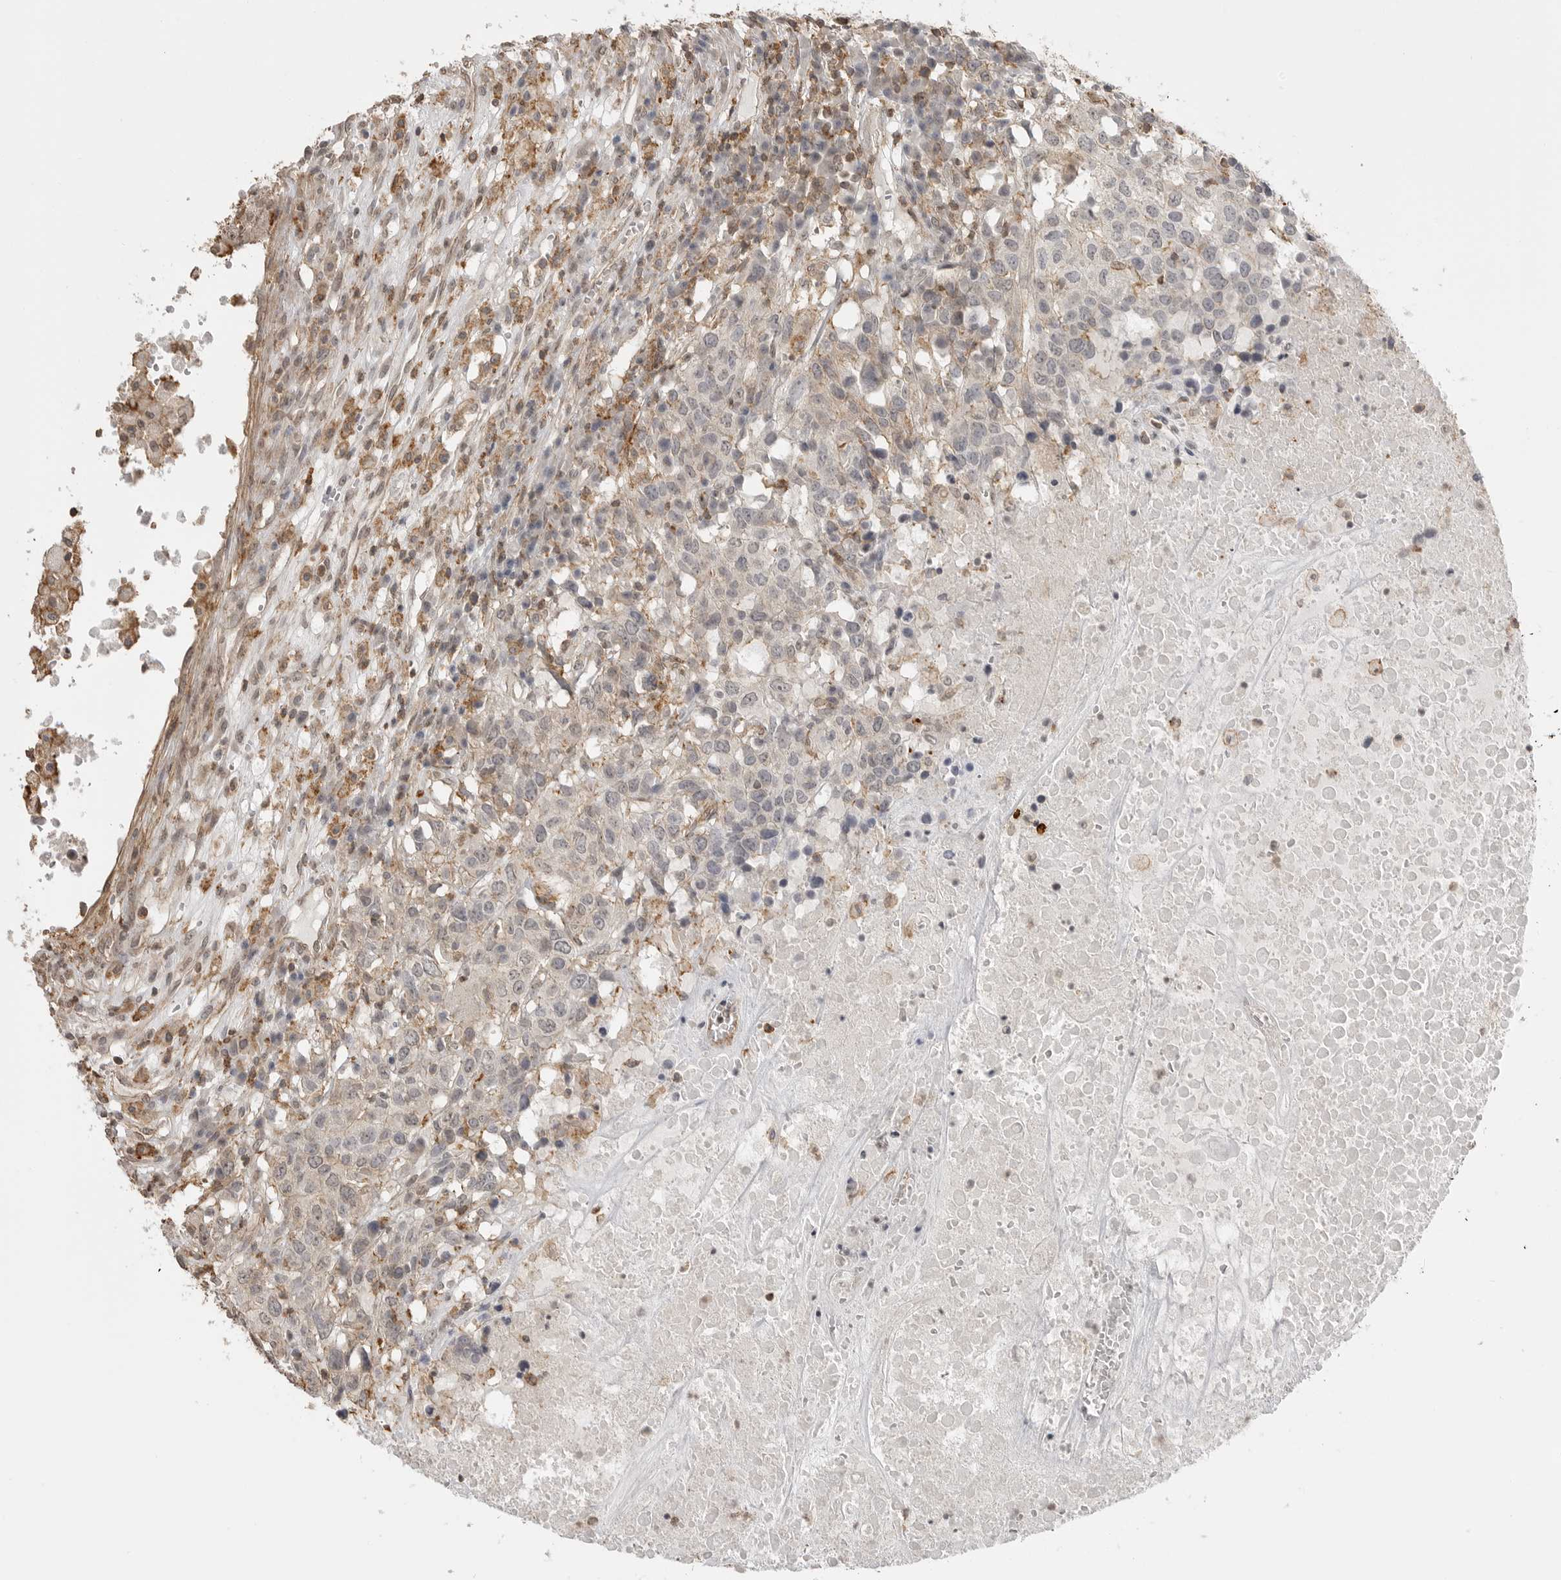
{"staining": {"intensity": "negative", "quantity": "none", "location": "none"}, "tissue": "head and neck cancer", "cell_type": "Tumor cells", "image_type": "cancer", "snomed": [{"axis": "morphology", "description": "Squamous cell carcinoma, NOS"}, {"axis": "topography", "description": "Head-Neck"}], "caption": "The photomicrograph shows no staining of tumor cells in head and neck cancer (squamous cell carcinoma).", "gene": "GPC2", "patient": {"sex": "male", "age": 66}}